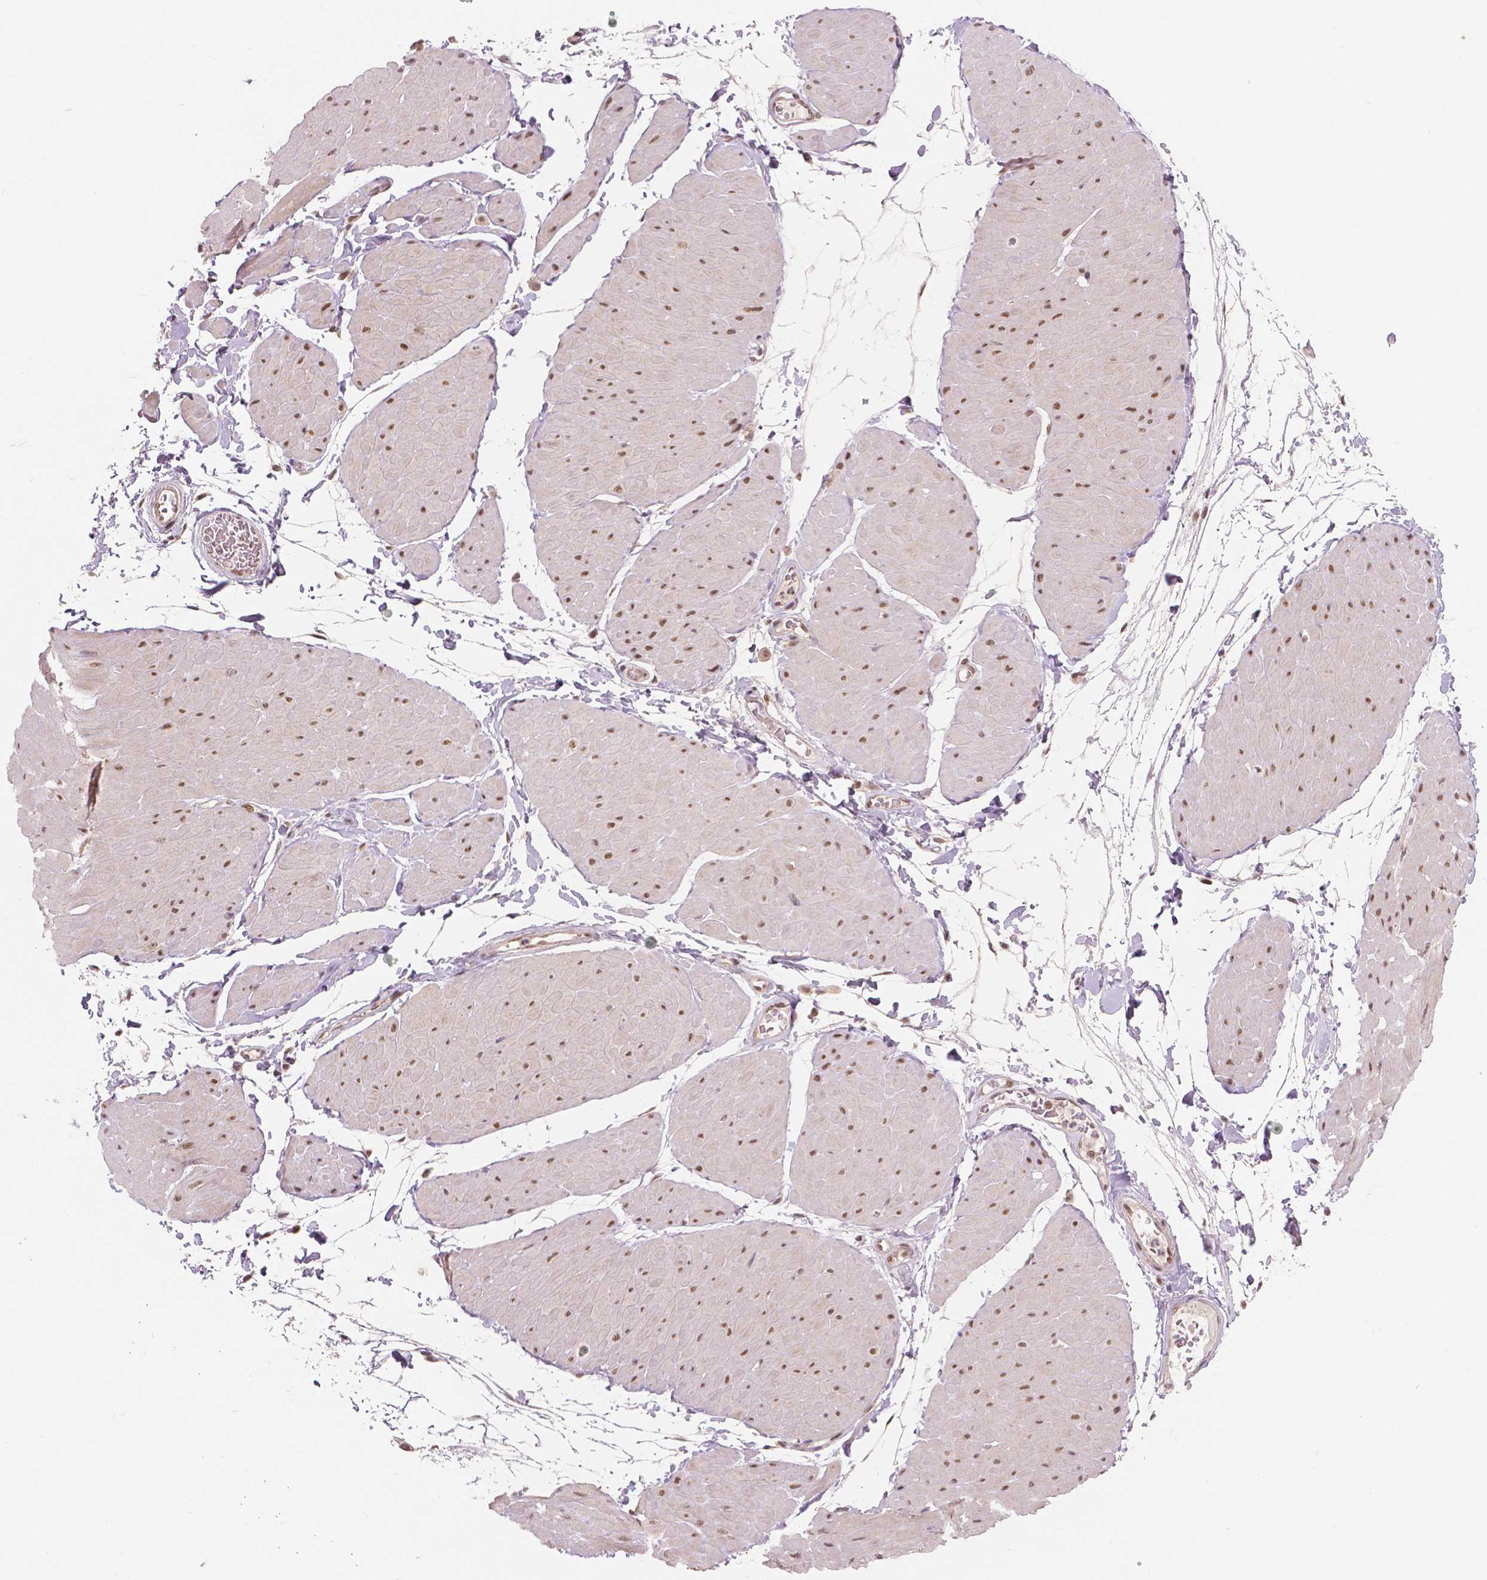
{"staining": {"intensity": "negative", "quantity": "none", "location": "none"}, "tissue": "adipose tissue", "cell_type": "Adipocytes", "image_type": "normal", "snomed": [{"axis": "morphology", "description": "Normal tissue, NOS"}, {"axis": "topography", "description": "Smooth muscle"}, {"axis": "topography", "description": "Peripheral nerve tissue"}], "caption": "High magnification brightfield microscopy of unremarkable adipose tissue stained with DAB (3,3'-diaminobenzidine) (brown) and counterstained with hematoxylin (blue): adipocytes show no significant staining. (Stains: DAB (3,3'-diaminobenzidine) immunohistochemistry (IHC) with hematoxylin counter stain, Microscopy: brightfield microscopy at high magnification).", "gene": "NSD2", "patient": {"sex": "male", "age": 58}}